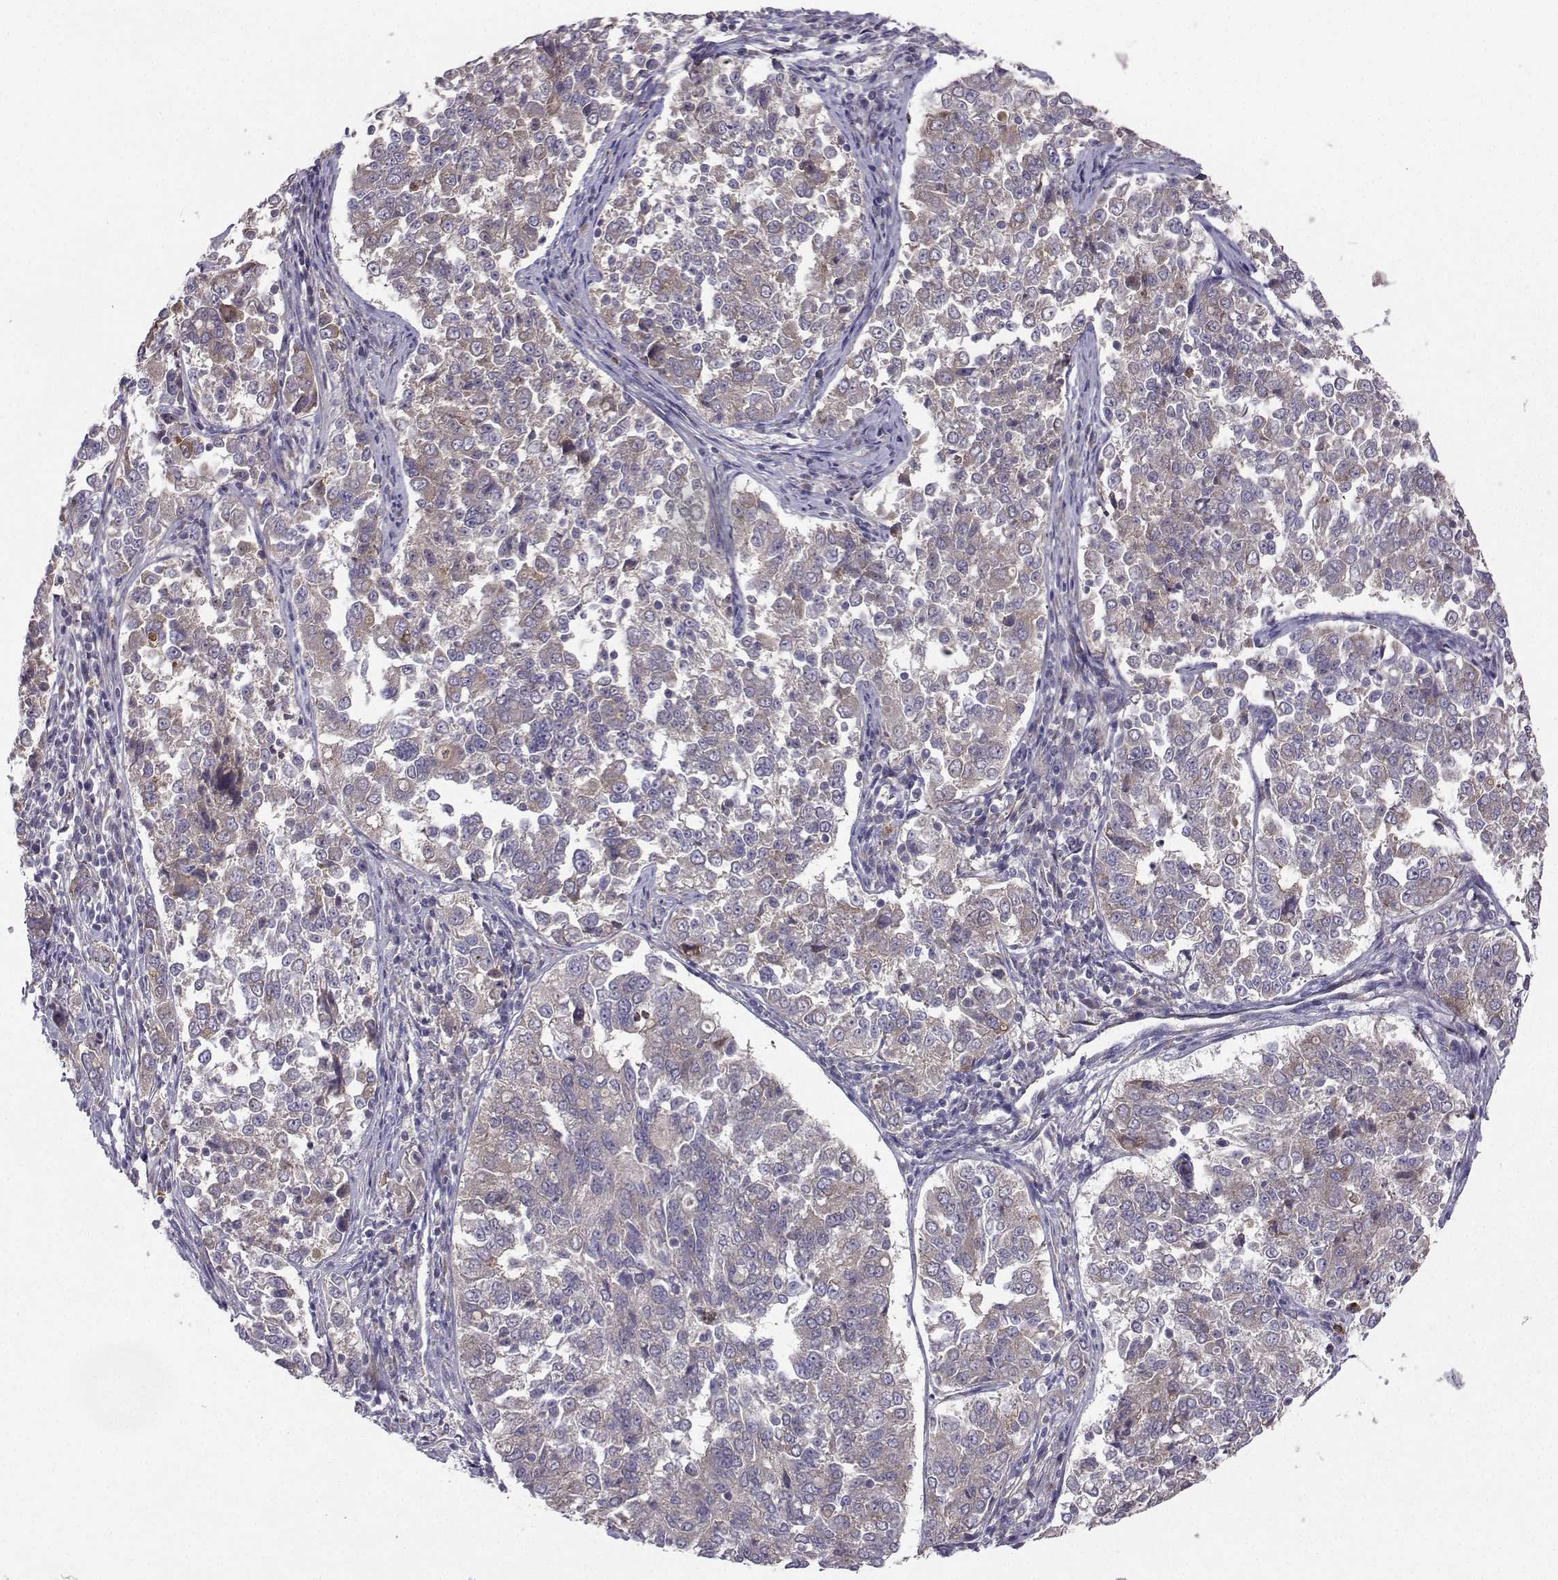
{"staining": {"intensity": "weak", "quantity": ">75%", "location": "cytoplasmic/membranous"}, "tissue": "endometrial cancer", "cell_type": "Tumor cells", "image_type": "cancer", "snomed": [{"axis": "morphology", "description": "Adenocarcinoma, NOS"}, {"axis": "topography", "description": "Endometrium"}], "caption": "This is a photomicrograph of IHC staining of endometrial cancer, which shows weak staining in the cytoplasmic/membranous of tumor cells.", "gene": "STXBP5", "patient": {"sex": "female", "age": 43}}